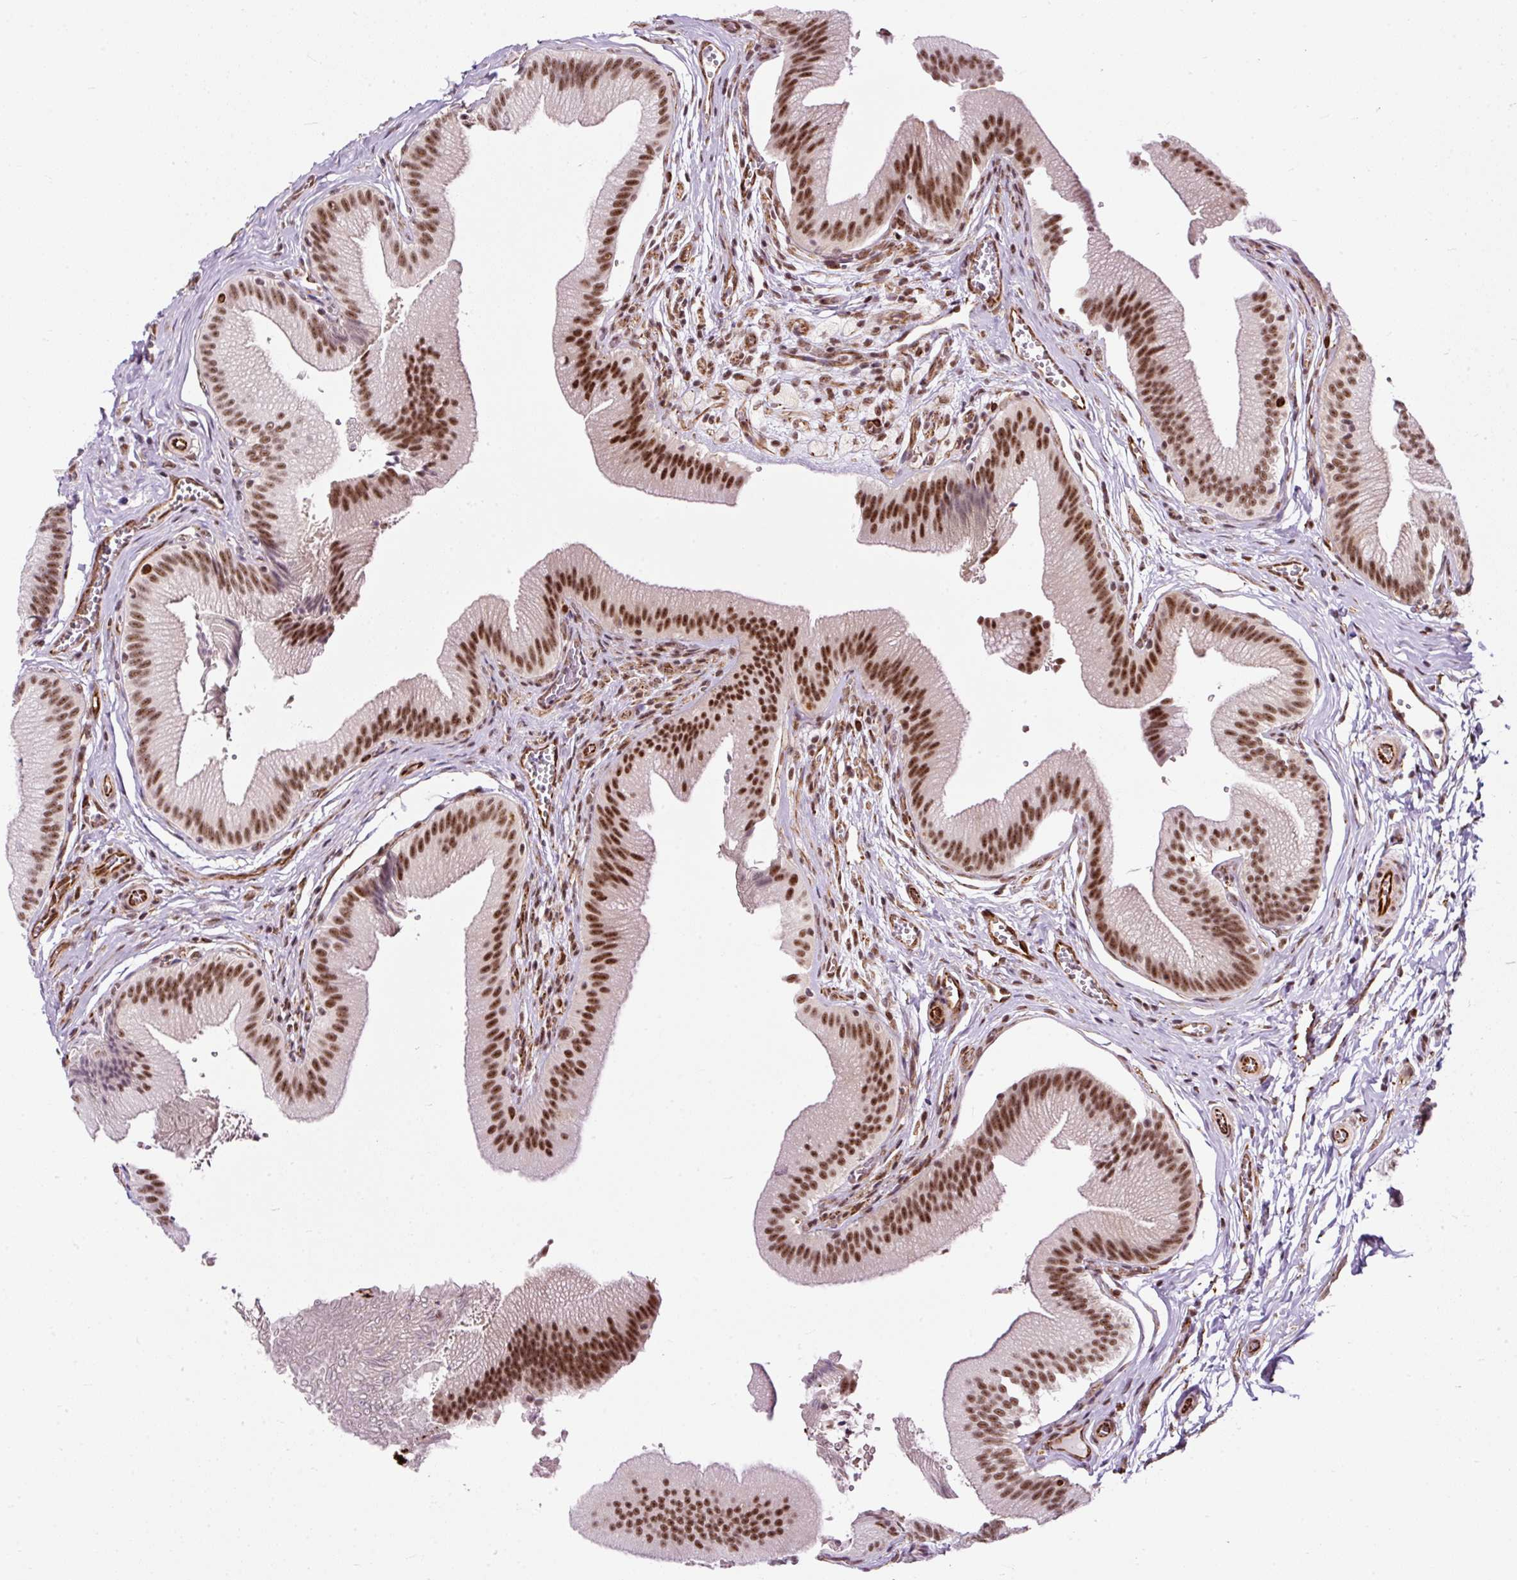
{"staining": {"intensity": "strong", "quantity": ">75%", "location": "nuclear"}, "tissue": "gallbladder", "cell_type": "Glandular cells", "image_type": "normal", "snomed": [{"axis": "morphology", "description": "Normal tissue, NOS"}, {"axis": "topography", "description": "Gallbladder"}], "caption": "A high-resolution image shows immunohistochemistry staining of normal gallbladder, which displays strong nuclear positivity in approximately >75% of glandular cells.", "gene": "FMC1", "patient": {"sex": "male", "age": 17}}